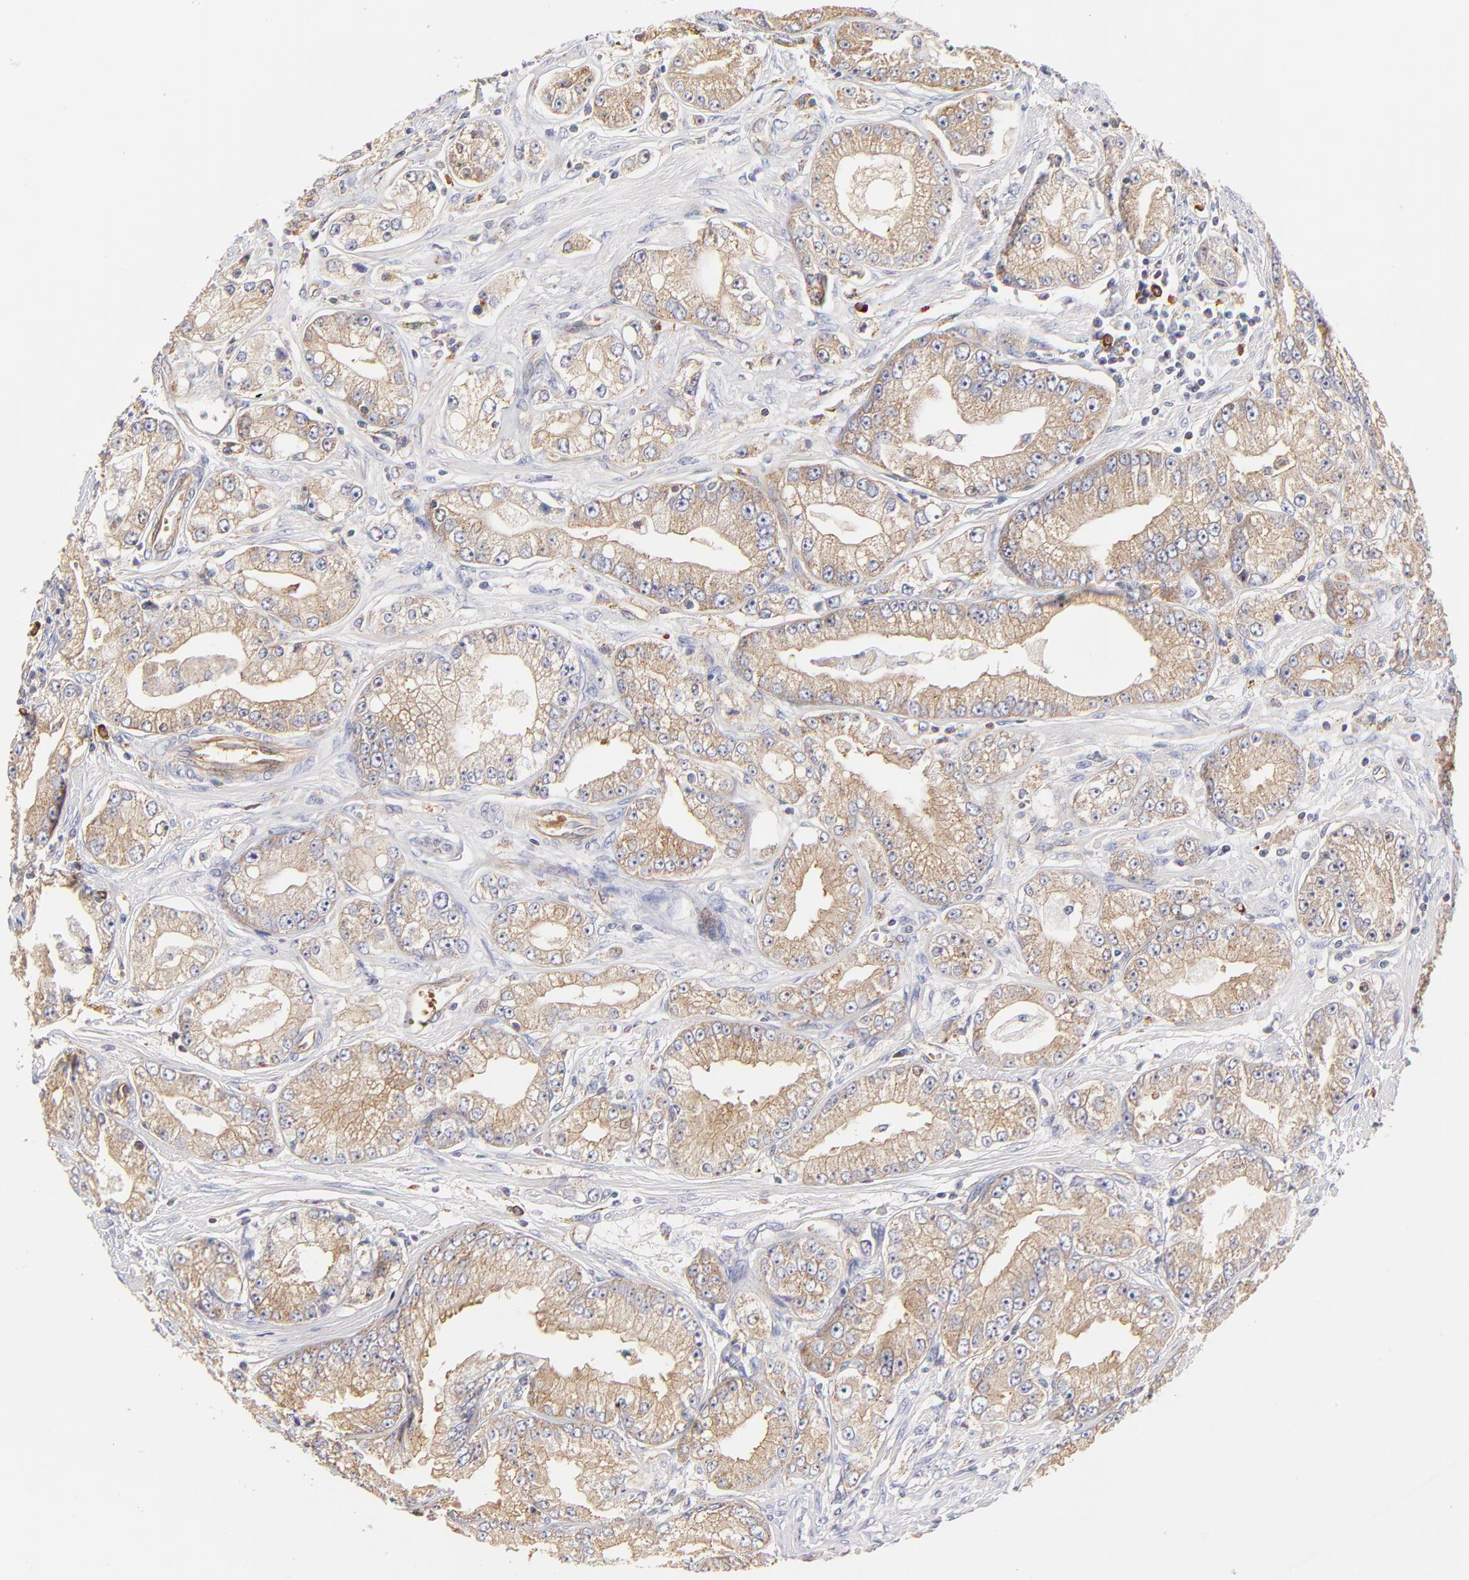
{"staining": {"intensity": "moderate", "quantity": ">75%", "location": "cytoplasmic/membranous"}, "tissue": "prostate cancer", "cell_type": "Tumor cells", "image_type": "cancer", "snomed": [{"axis": "morphology", "description": "Adenocarcinoma, Medium grade"}, {"axis": "topography", "description": "Prostate"}], "caption": "Immunohistochemical staining of human adenocarcinoma (medium-grade) (prostate) displays medium levels of moderate cytoplasmic/membranous staining in approximately >75% of tumor cells.", "gene": "CD2AP", "patient": {"sex": "male", "age": 72}}